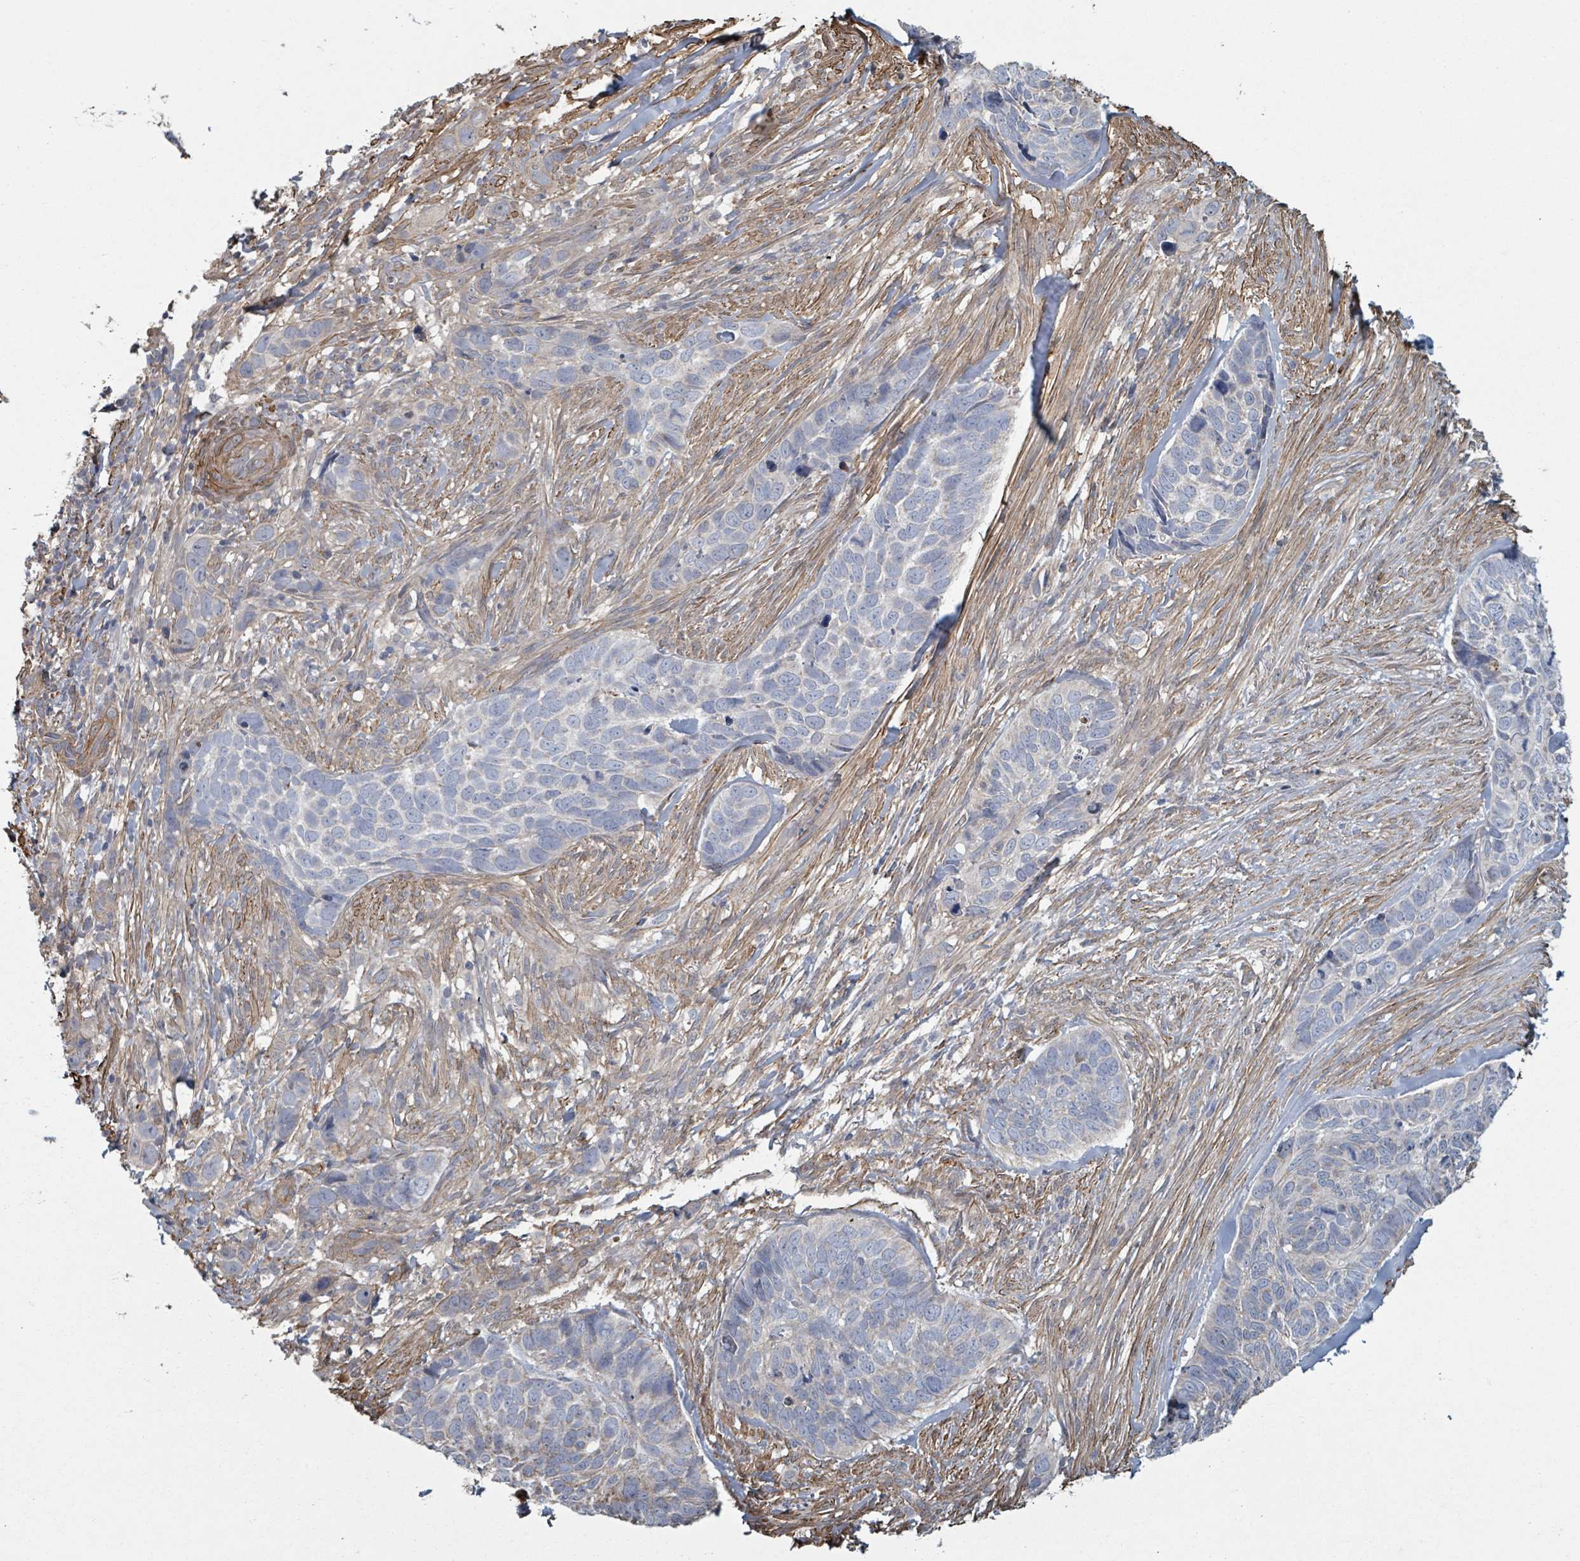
{"staining": {"intensity": "negative", "quantity": "none", "location": "none"}, "tissue": "skin cancer", "cell_type": "Tumor cells", "image_type": "cancer", "snomed": [{"axis": "morphology", "description": "Basal cell carcinoma"}, {"axis": "topography", "description": "Skin"}], "caption": "IHC photomicrograph of neoplastic tissue: human basal cell carcinoma (skin) stained with DAB reveals no significant protein positivity in tumor cells.", "gene": "ADCK1", "patient": {"sex": "female", "age": 82}}